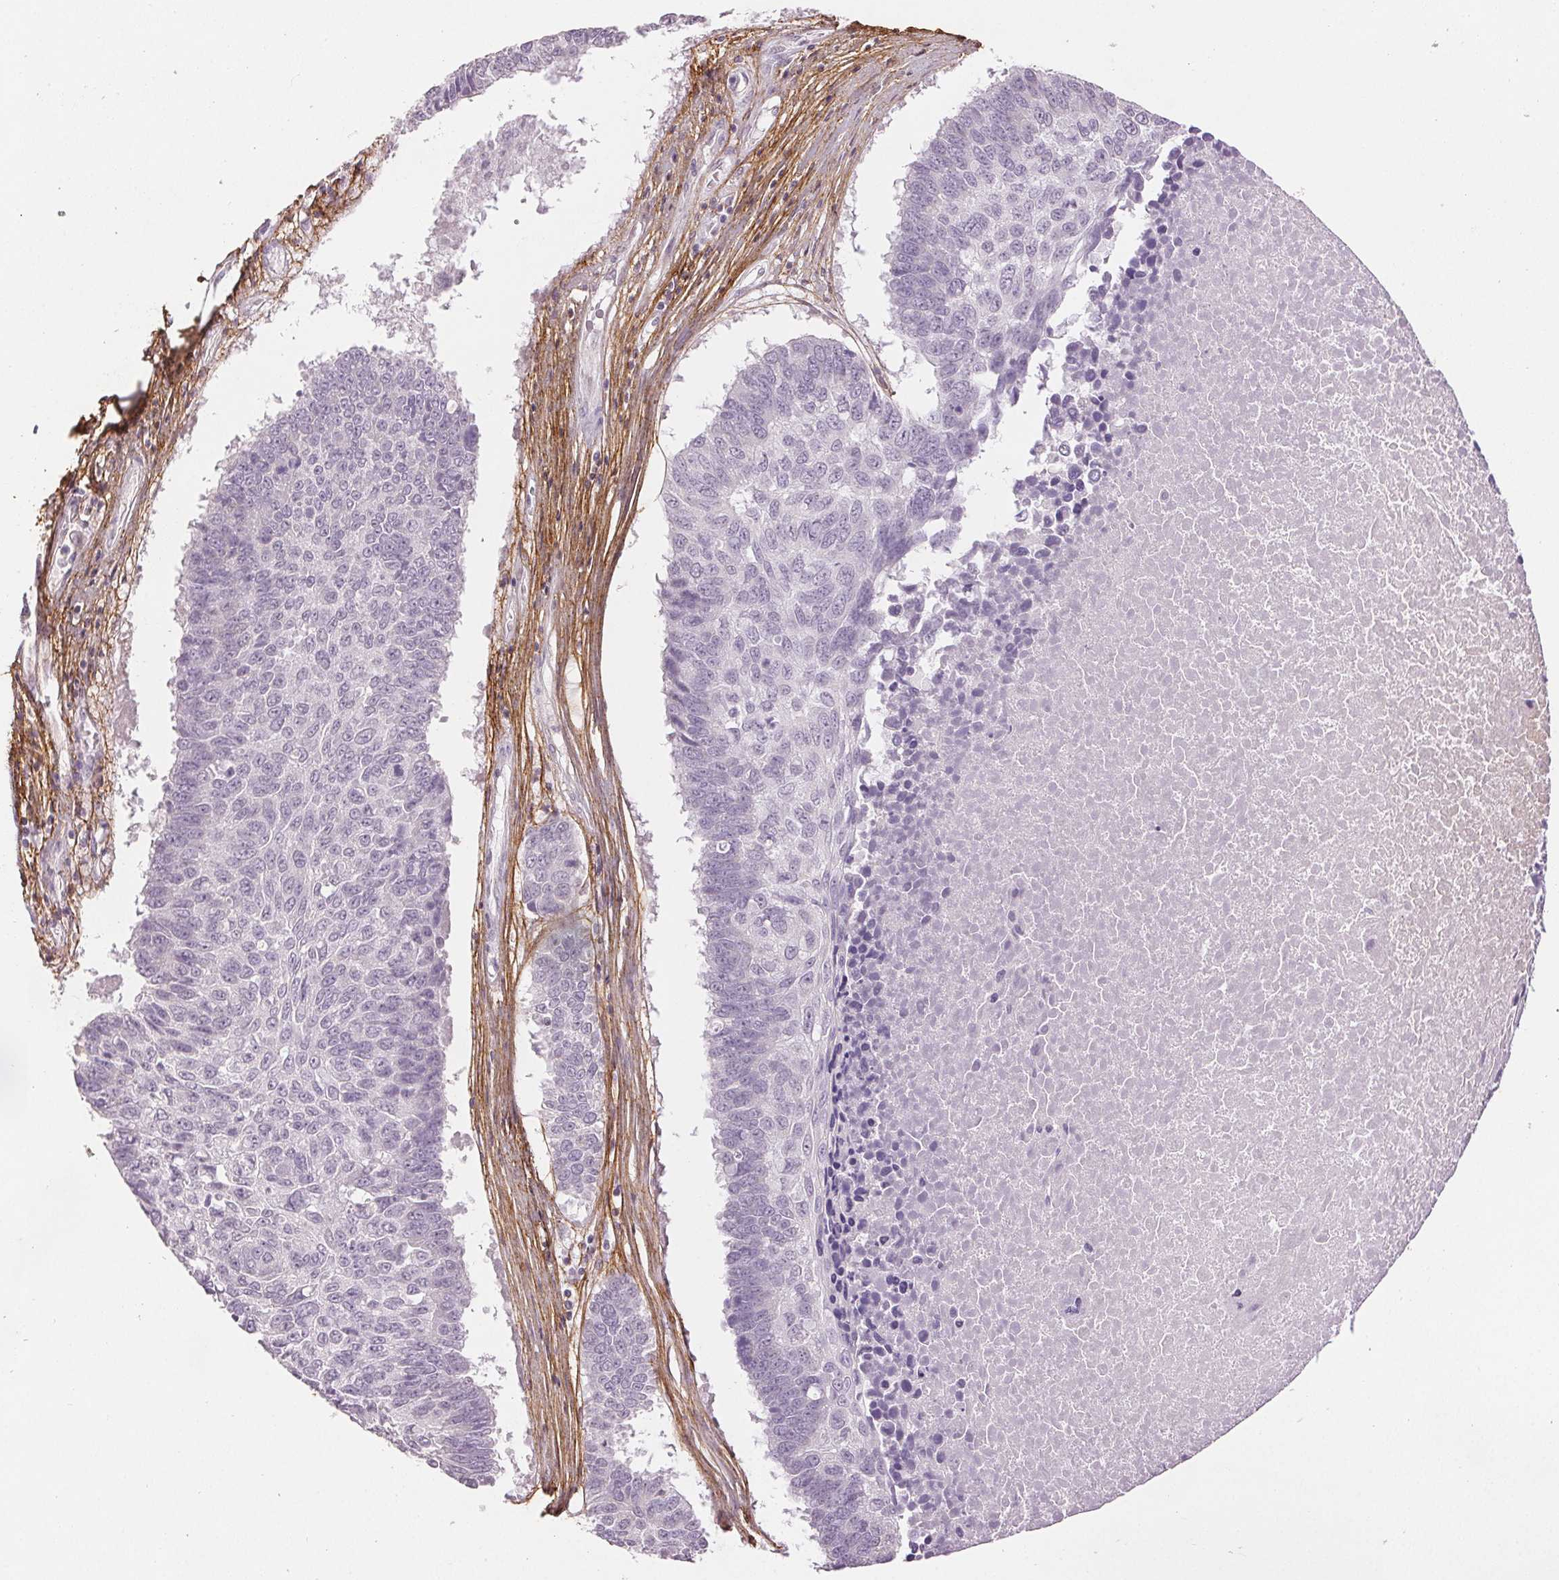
{"staining": {"intensity": "negative", "quantity": "none", "location": "none"}, "tissue": "lung cancer", "cell_type": "Tumor cells", "image_type": "cancer", "snomed": [{"axis": "morphology", "description": "Squamous cell carcinoma, NOS"}, {"axis": "topography", "description": "Lung"}], "caption": "Tumor cells show no significant expression in squamous cell carcinoma (lung).", "gene": "FBN1", "patient": {"sex": "male", "age": 73}}